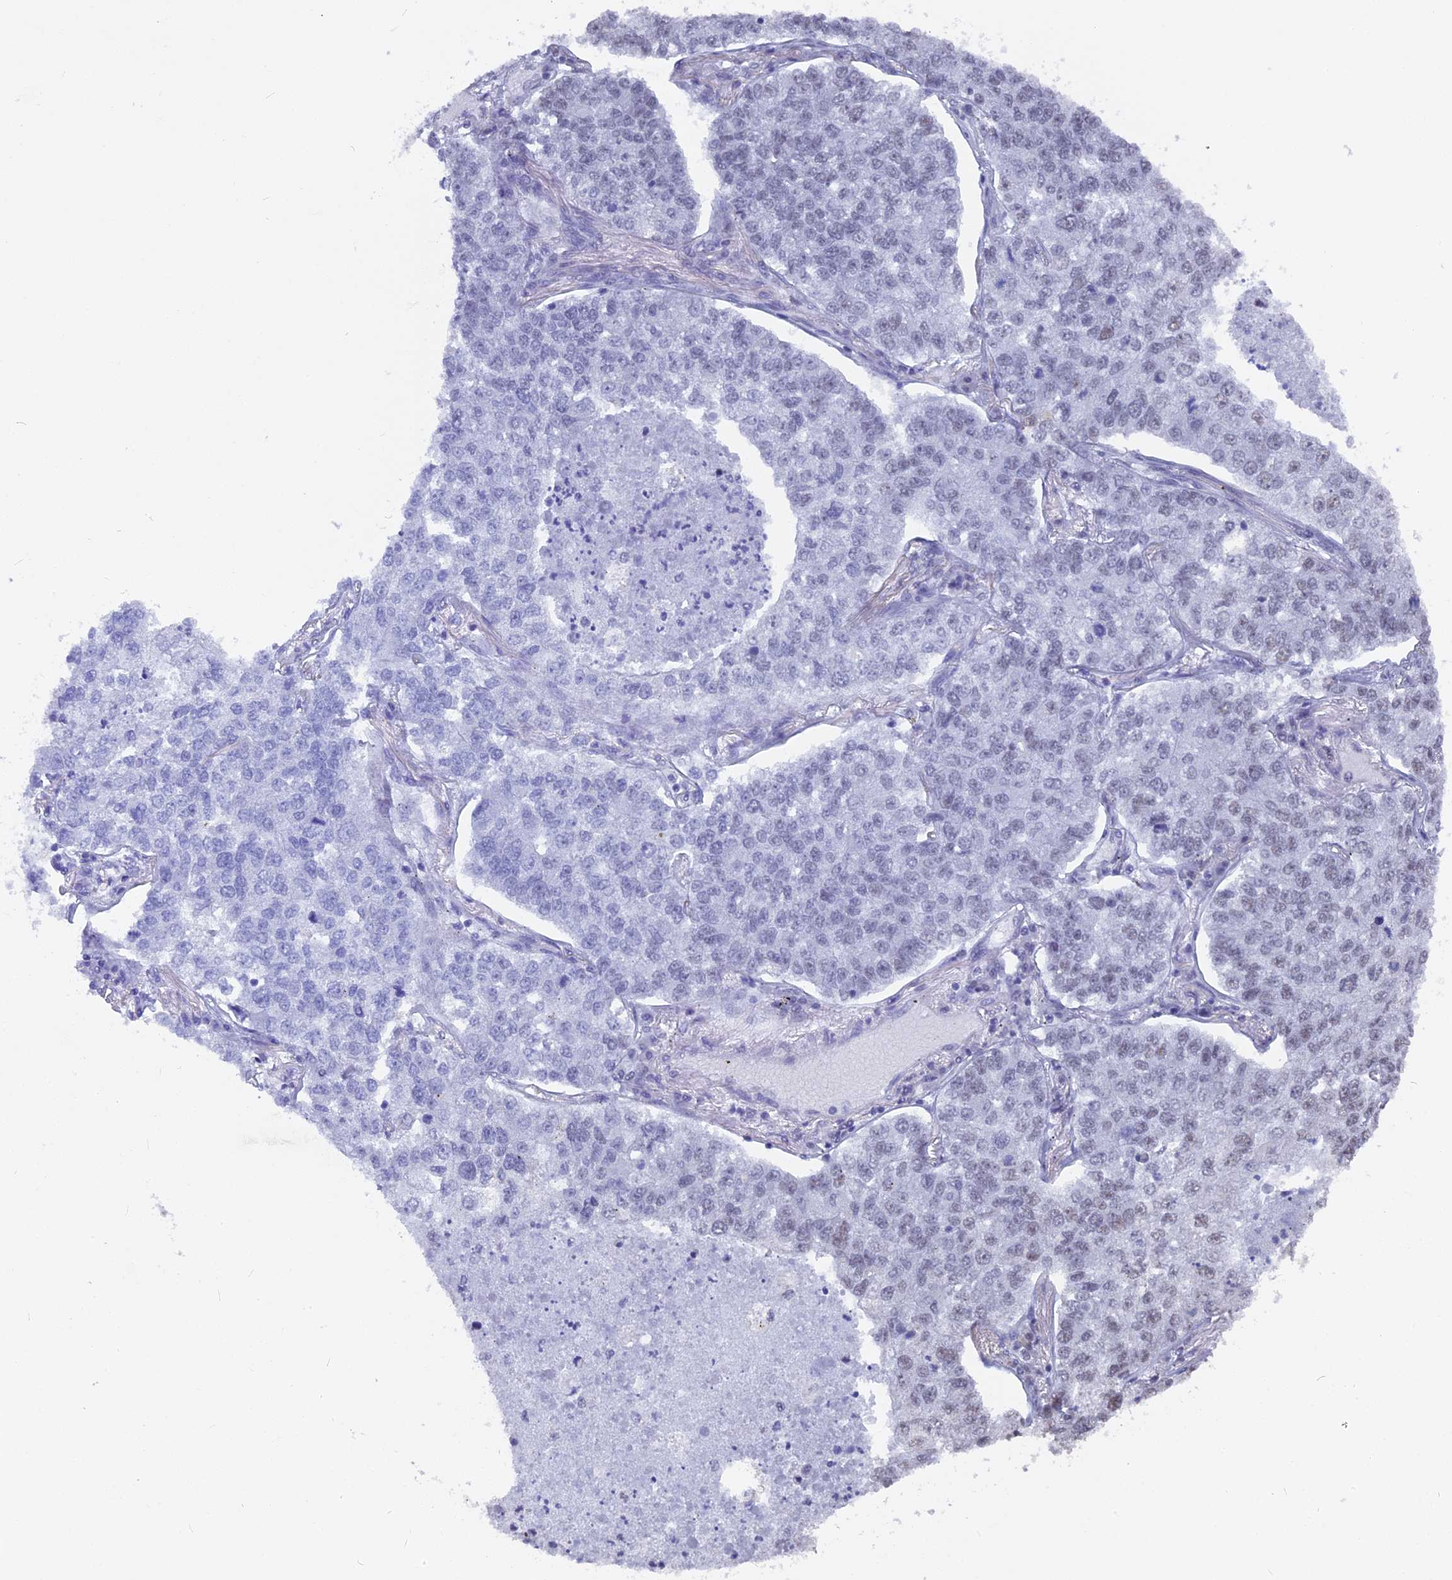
{"staining": {"intensity": "moderate", "quantity": "25%-75%", "location": "nuclear"}, "tissue": "lung cancer", "cell_type": "Tumor cells", "image_type": "cancer", "snomed": [{"axis": "morphology", "description": "Adenocarcinoma, NOS"}, {"axis": "topography", "description": "Lung"}], "caption": "Adenocarcinoma (lung) stained with a protein marker exhibits moderate staining in tumor cells.", "gene": "SF3A2", "patient": {"sex": "male", "age": 49}}